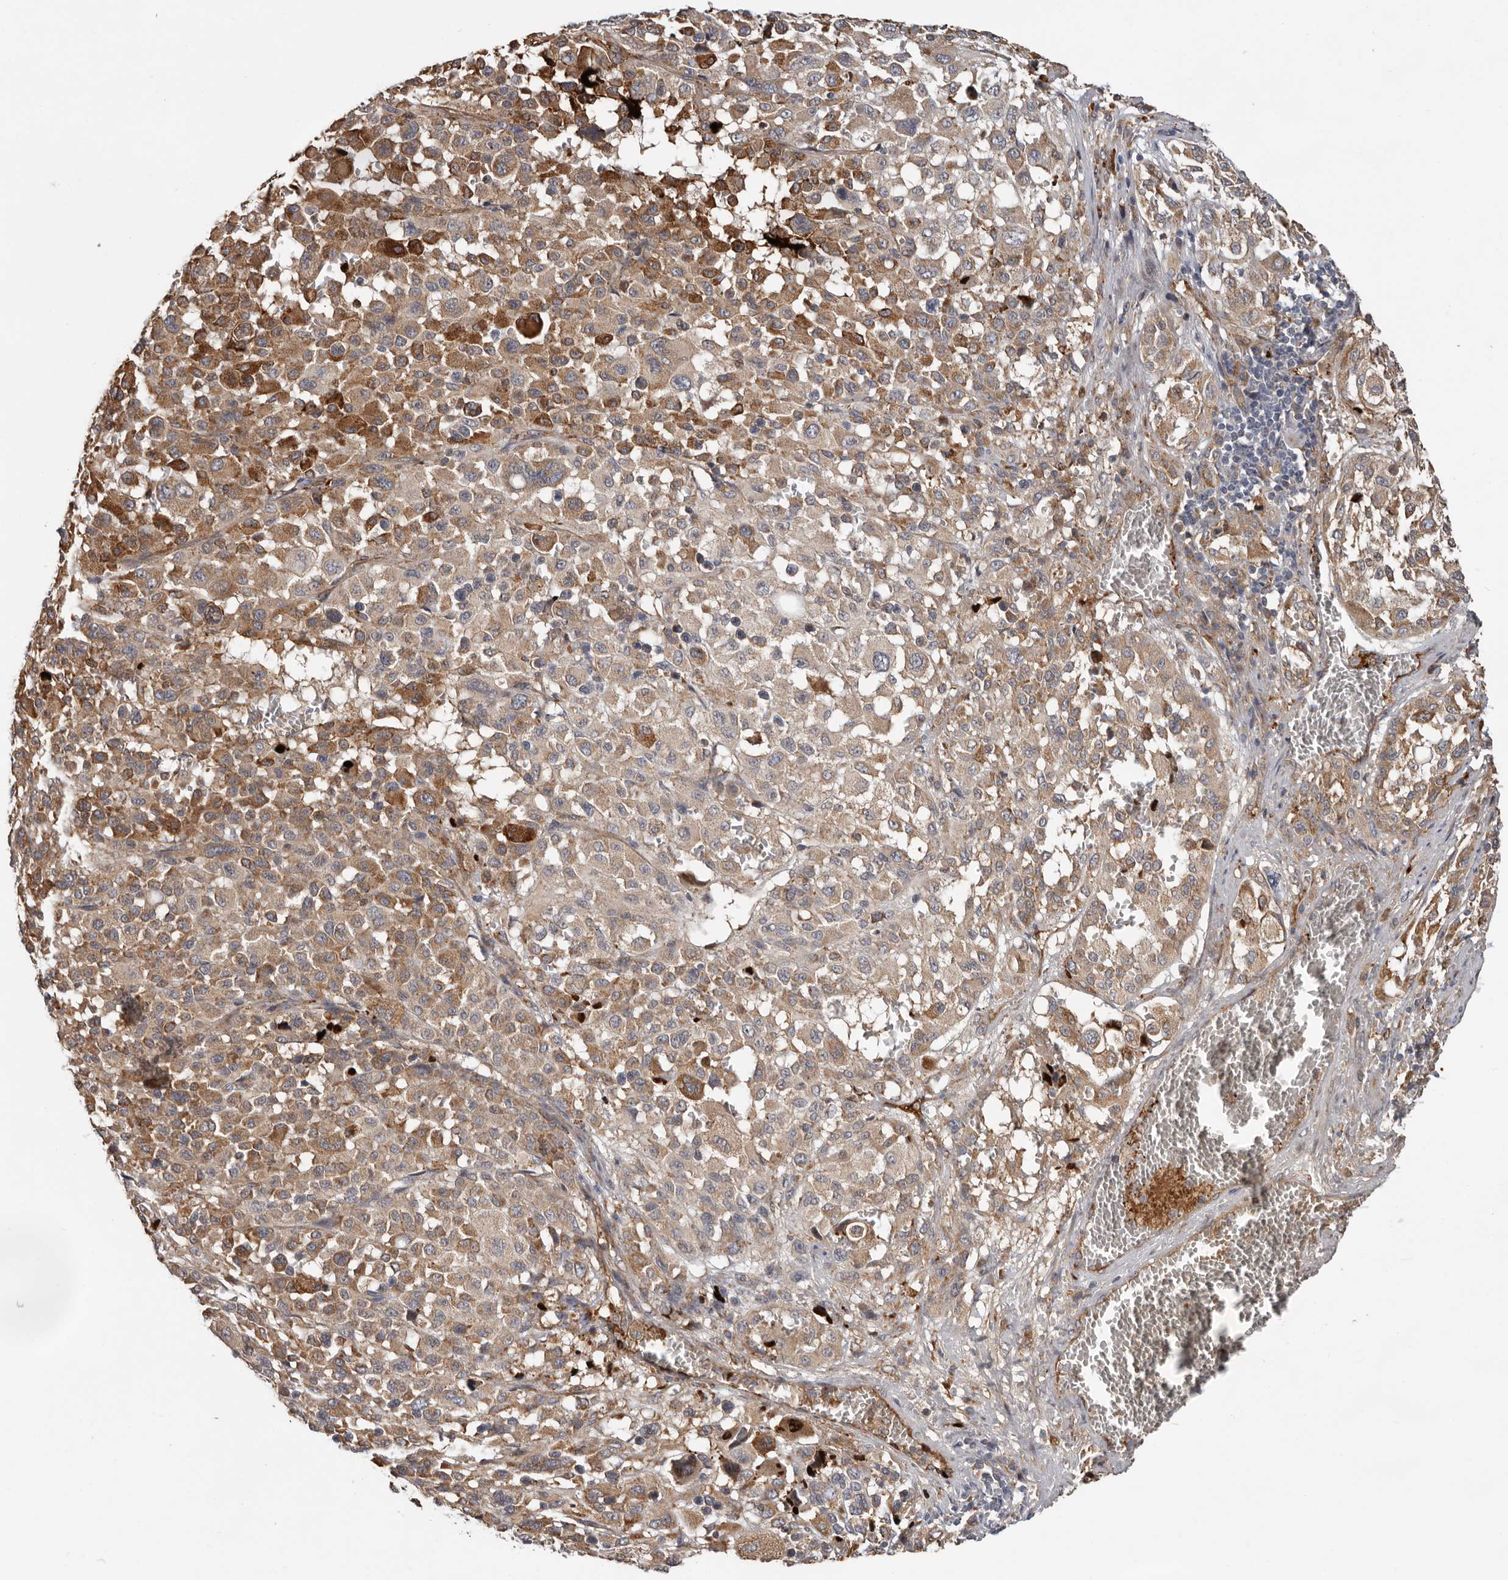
{"staining": {"intensity": "moderate", "quantity": "25%-75%", "location": "cytoplasmic/membranous"}, "tissue": "melanoma", "cell_type": "Tumor cells", "image_type": "cancer", "snomed": [{"axis": "morphology", "description": "Malignant melanoma, Metastatic site"}, {"axis": "topography", "description": "Skin"}], "caption": "Immunohistochemistry staining of malignant melanoma (metastatic site), which demonstrates medium levels of moderate cytoplasmic/membranous expression in approximately 25%-75% of tumor cells indicating moderate cytoplasmic/membranous protein positivity. The staining was performed using DAB (3,3'-diaminobenzidine) (brown) for protein detection and nuclei were counterstained in hematoxylin (blue).", "gene": "MTF1", "patient": {"sex": "female", "age": 74}}